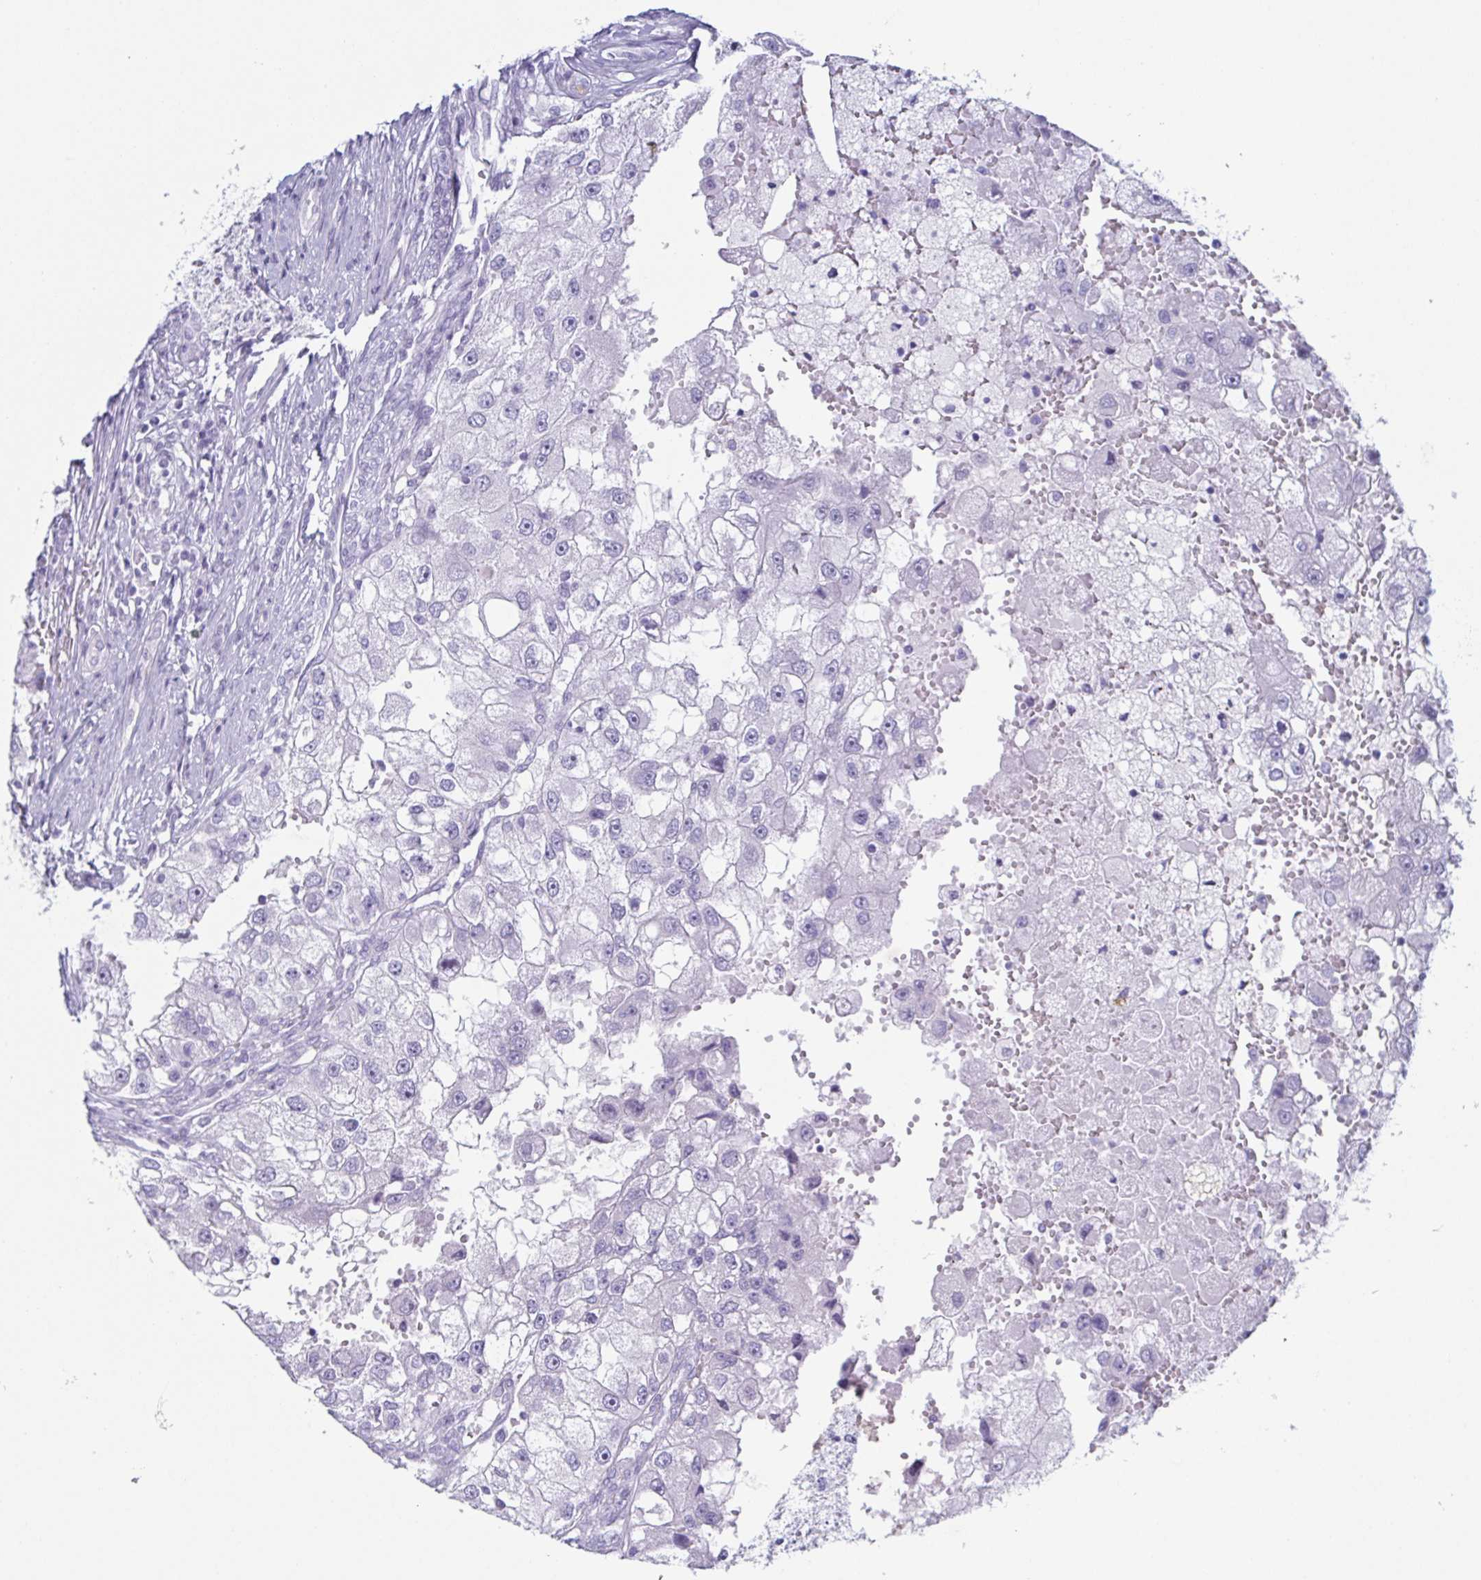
{"staining": {"intensity": "negative", "quantity": "none", "location": "none"}, "tissue": "renal cancer", "cell_type": "Tumor cells", "image_type": "cancer", "snomed": [{"axis": "morphology", "description": "Adenocarcinoma, NOS"}, {"axis": "topography", "description": "Kidney"}], "caption": "IHC photomicrograph of neoplastic tissue: human renal adenocarcinoma stained with DAB reveals no significant protein positivity in tumor cells. The staining is performed using DAB brown chromogen with nuclei counter-stained in using hematoxylin.", "gene": "ZG16B", "patient": {"sex": "male", "age": 63}}